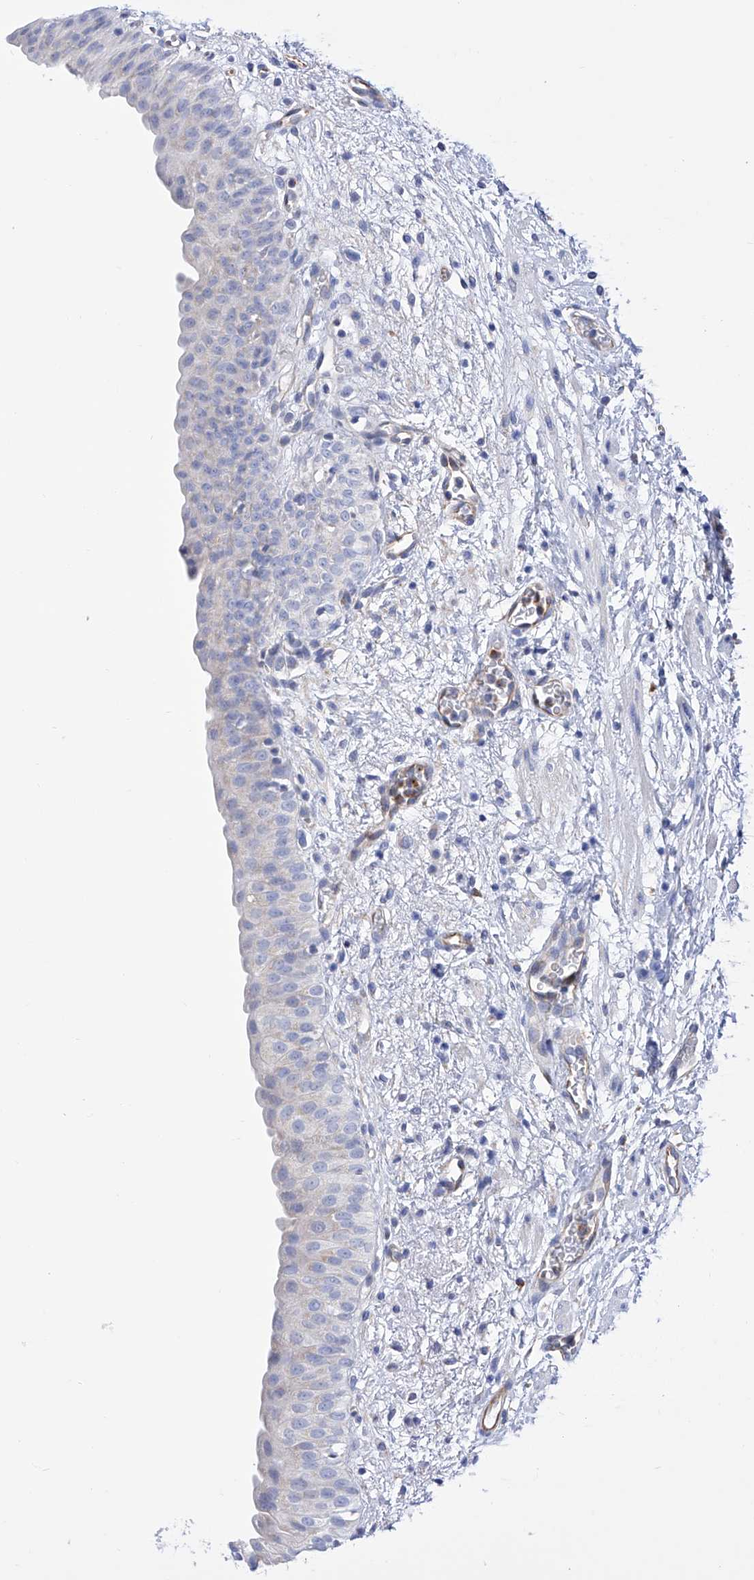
{"staining": {"intensity": "negative", "quantity": "none", "location": "none"}, "tissue": "urinary bladder", "cell_type": "Urothelial cells", "image_type": "normal", "snomed": [{"axis": "morphology", "description": "Normal tissue, NOS"}, {"axis": "topography", "description": "Urinary bladder"}], "caption": "Photomicrograph shows no protein expression in urothelial cells of benign urinary bladder.", "gene": "FLG", "patient": {"sex": "male", "age": 51}}